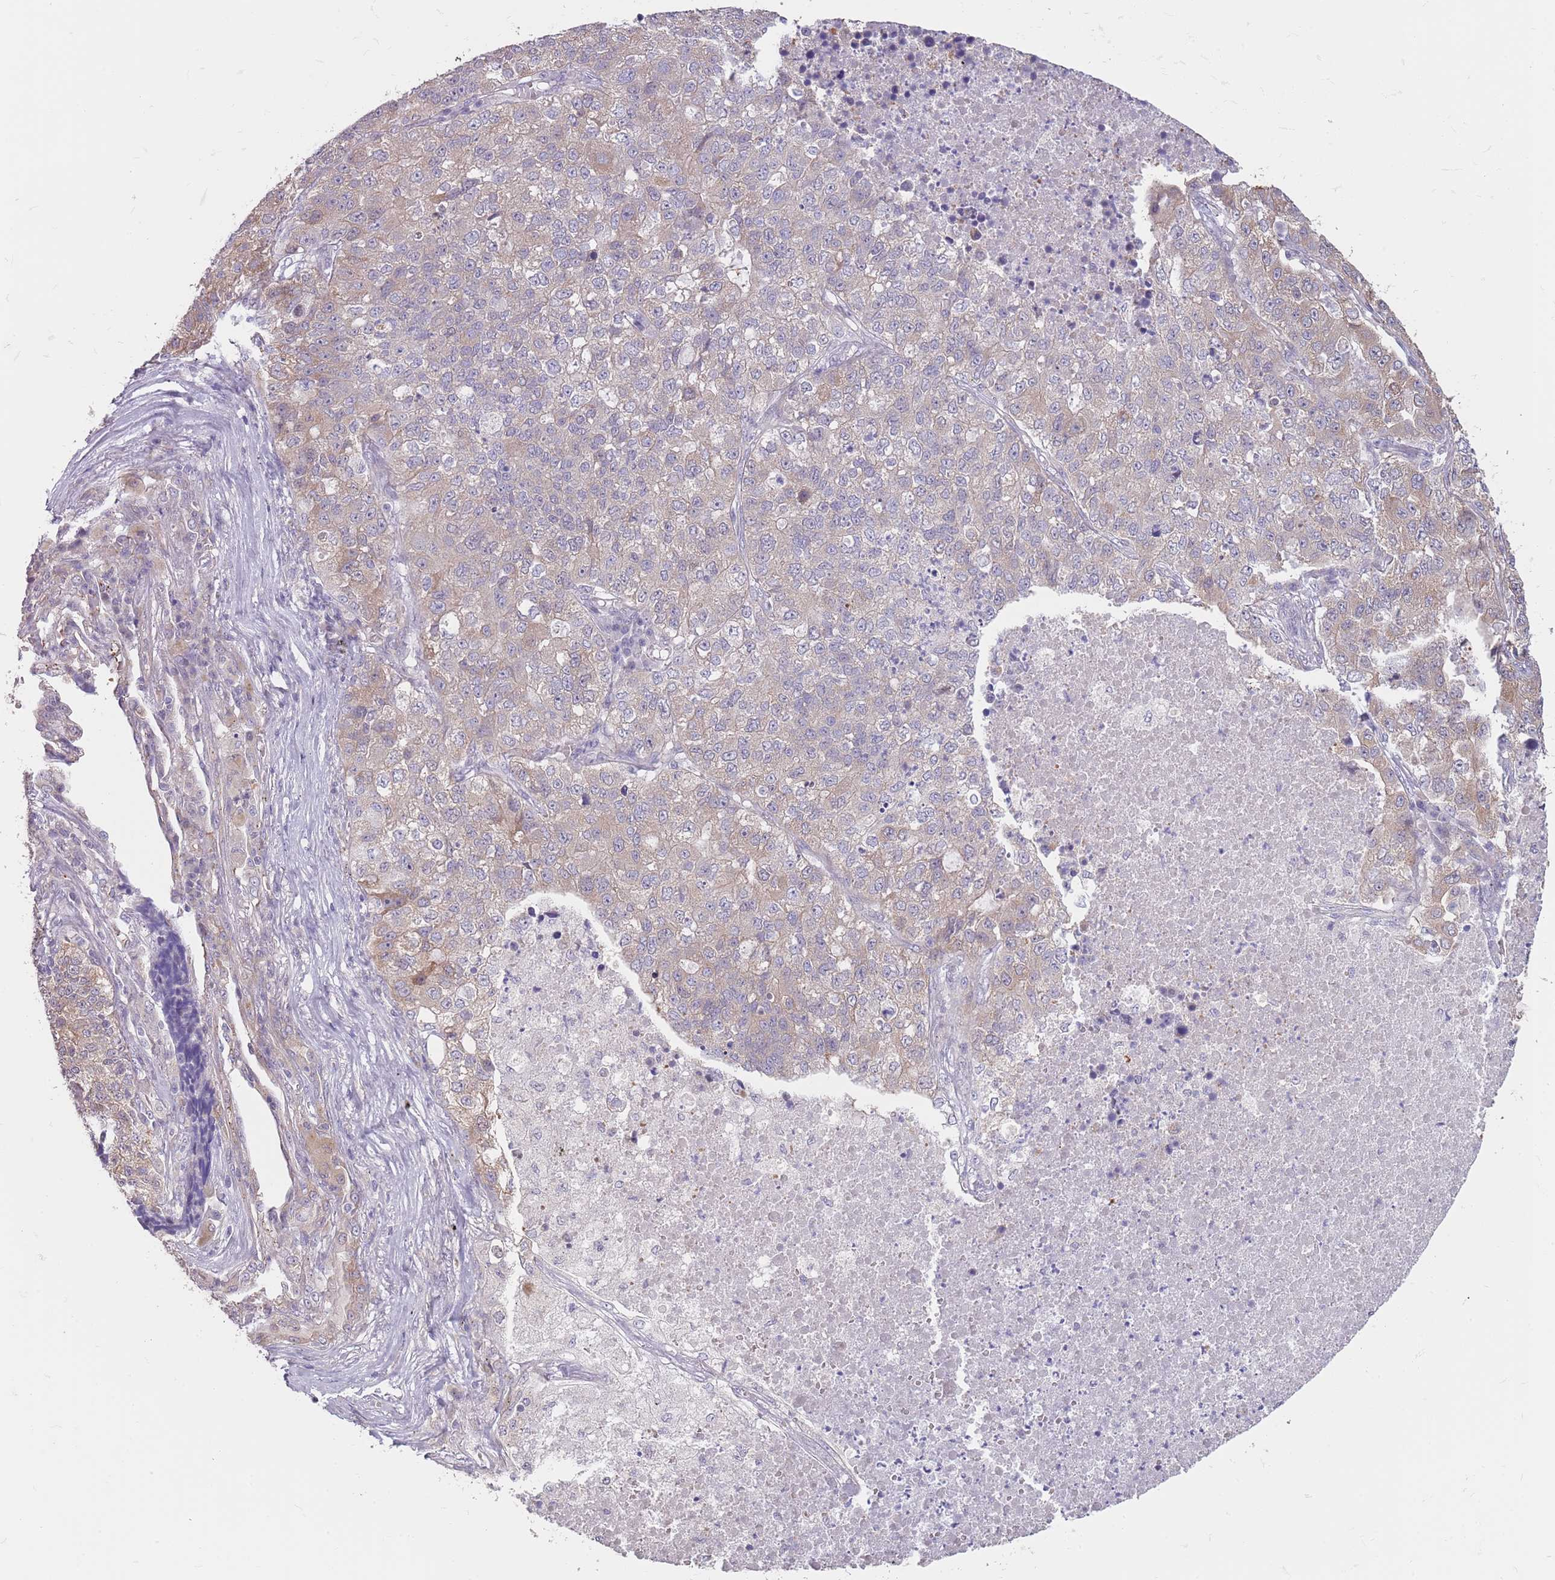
{"staining": {"intensity": "weak", "quantity": "25%-75%", "location": "cytoplasmic/membranous"}, "tissue": "lung cancer", "cell_type": "Tumor cells", "image_type": "cancer", "snomed": [{"axis": "morphology", "description": "Adenocarcinoma, NOS"}, {"axis": "topography", "description": "Lung"}], "caption": "Protein staining of lung cancer tissue reveals weak cytoplasmic/membranous staining in about 25%-75% of tumor cells. (Stains: DAB (3,3'-diaminobenzidine) in brown, nuclei in blue, Microscopy: brightfield microscopy at high magnification).", "gene": "LDHD", "patient": {"sex": "male", "age": 49}}